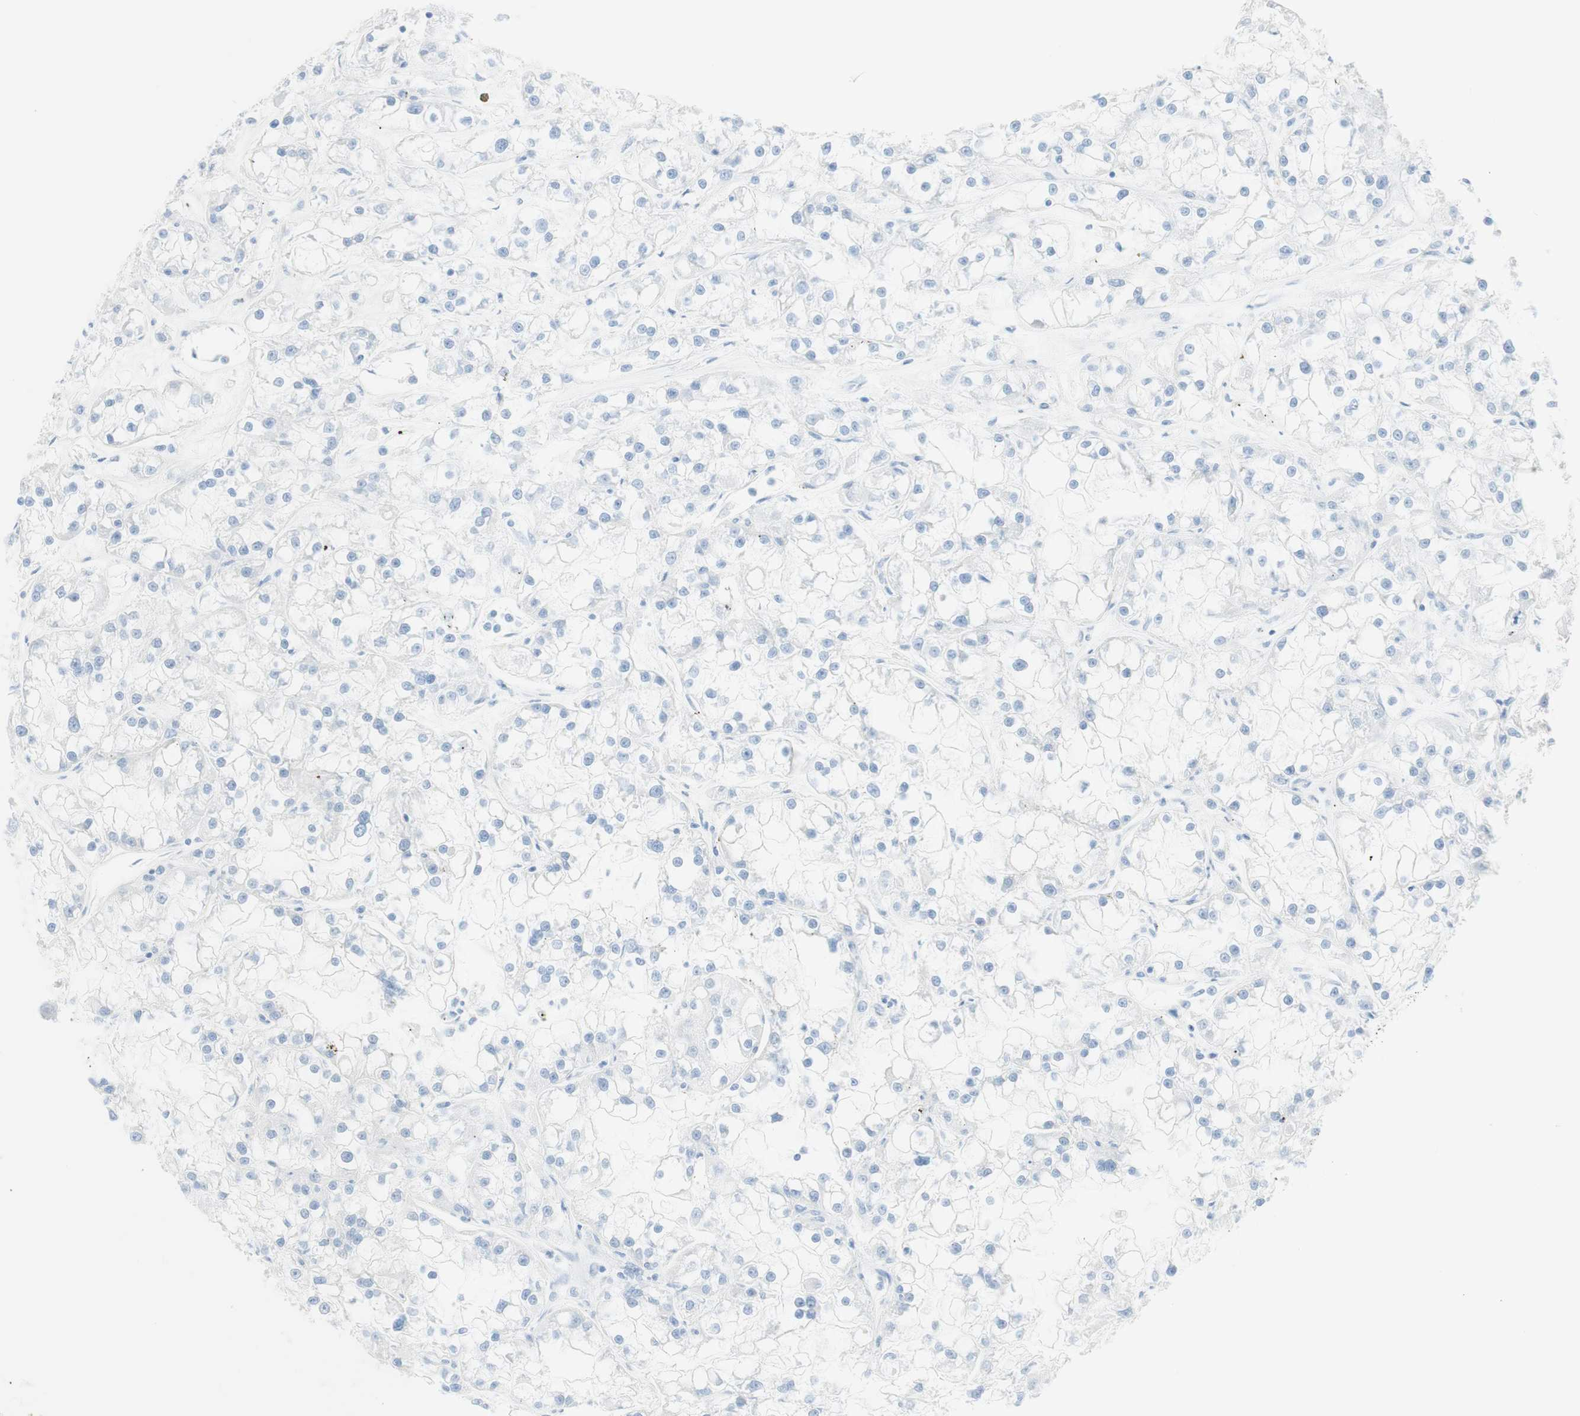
{"staining": {"intensity": "negative", "quantity": "none", "location": "none"}, "tissue": "renal cancer", "cell_type": "Tumor cells", "image_type": "cancer", "snomed": [{"axis": "morphology", "description": "Adenocarcinoma, NOS"}, {"axis": "topography", "description": "Kidney"}], "caption": "DAB (3,3'-diaminobenzidine) immunohistochemical staining of renal cancer (adenocarcinoma) exhibits no significant staining in tumor cells.", "gene": "TPO", "patient": {"sex": "female", "age": 52}}